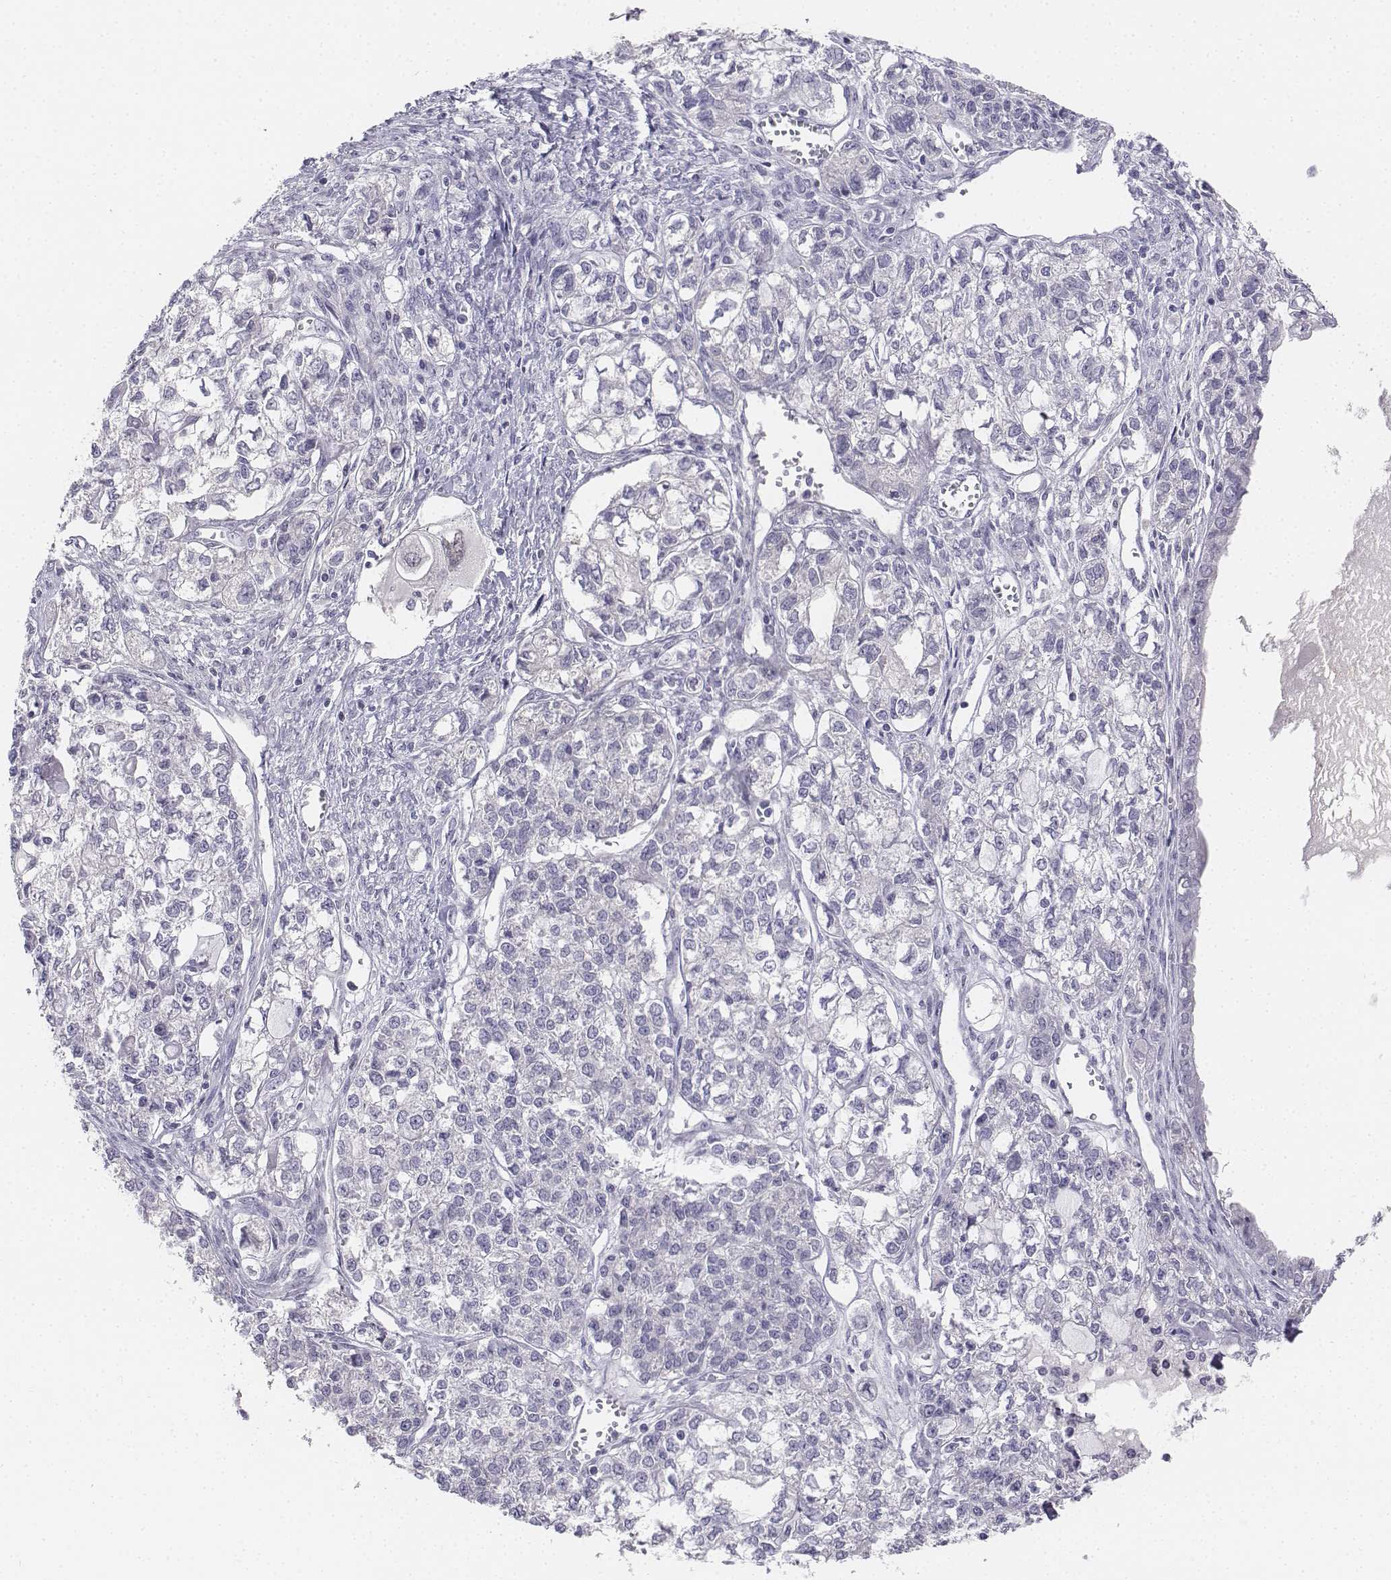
{"staining": {"intensity": "negative", "quantity": "none", "location": "none"}, "tissue": "ovarian cancer", "cell_type": "Tumor cells", "image_type": "cancer", "snomed": [{"axis": "morphology", "description": "Carcinoma, endometroid"}, {"axis": "topography", "description": "Ovary"}], "caption": "This is a micrograph of immunohistochemistry staining of ovarian cancer, which shows no staining in tumor cells. (Stains: DAB IHC with hematoxylin counter stain, Microscopy: brightfield microscopy at high magnification).", "gene": "UCN2", "patient": {"sex": "female", "age": 64}}